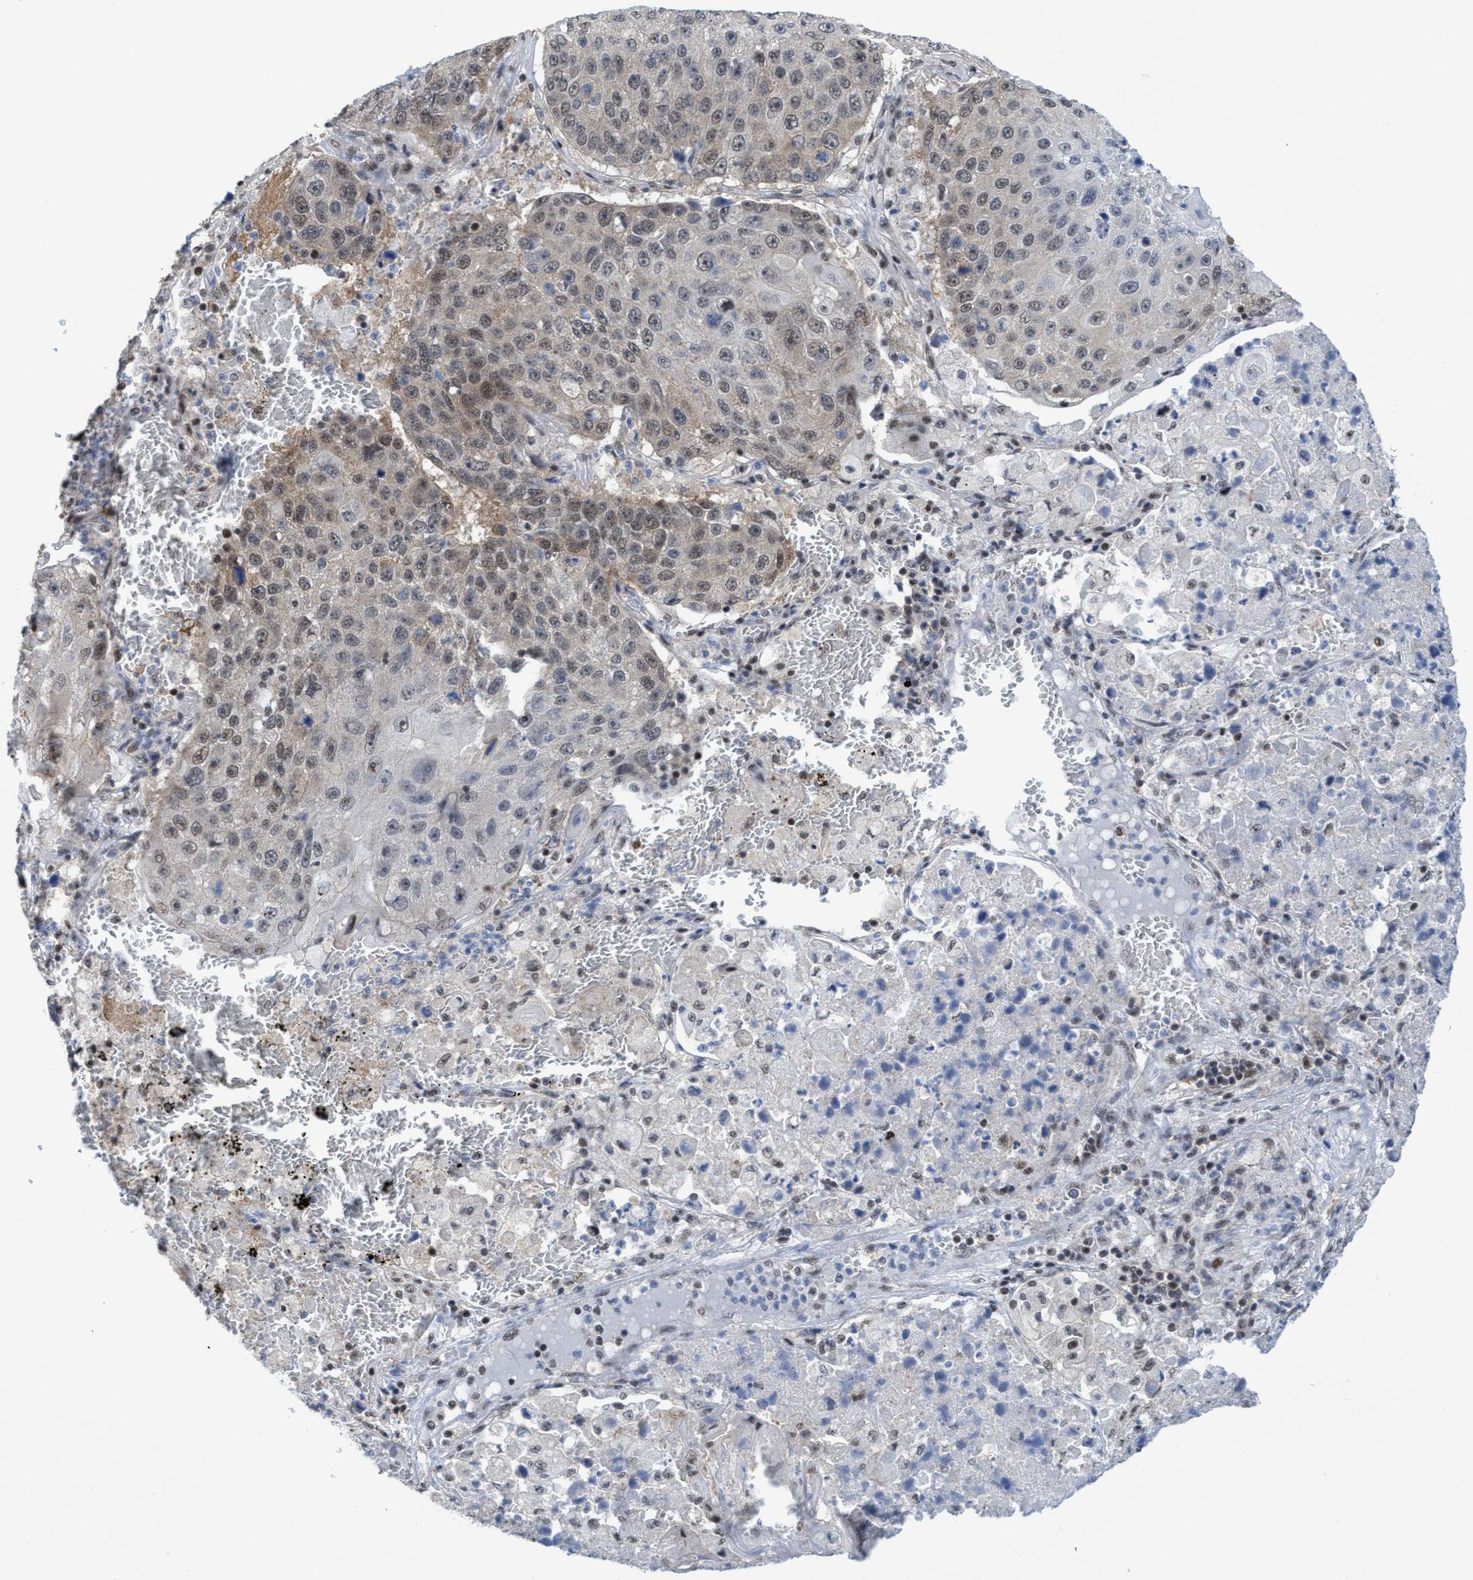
{"staining": {"intensity": "weak", "quantity": "<25%", "location": "cytoplasmic/membranous,nuclear"}, "tissue": "lung cancer", "cell_type": "Tumor cells", "image_type": "cancer", "snomed": [{"axis": "morphology", "description": "Squamous cell carcinoma, NOS"}, {"axis": "topography", "description": "Lung"}], "caption": "An IHC image of lung cancer (squamous cell carcinoma) is shown. There is no staining in tumor cells of lung cancer (squamous cell carcinoma).", "gene": "C9orf78", "patient": {"sex": "male", "age": 61}}